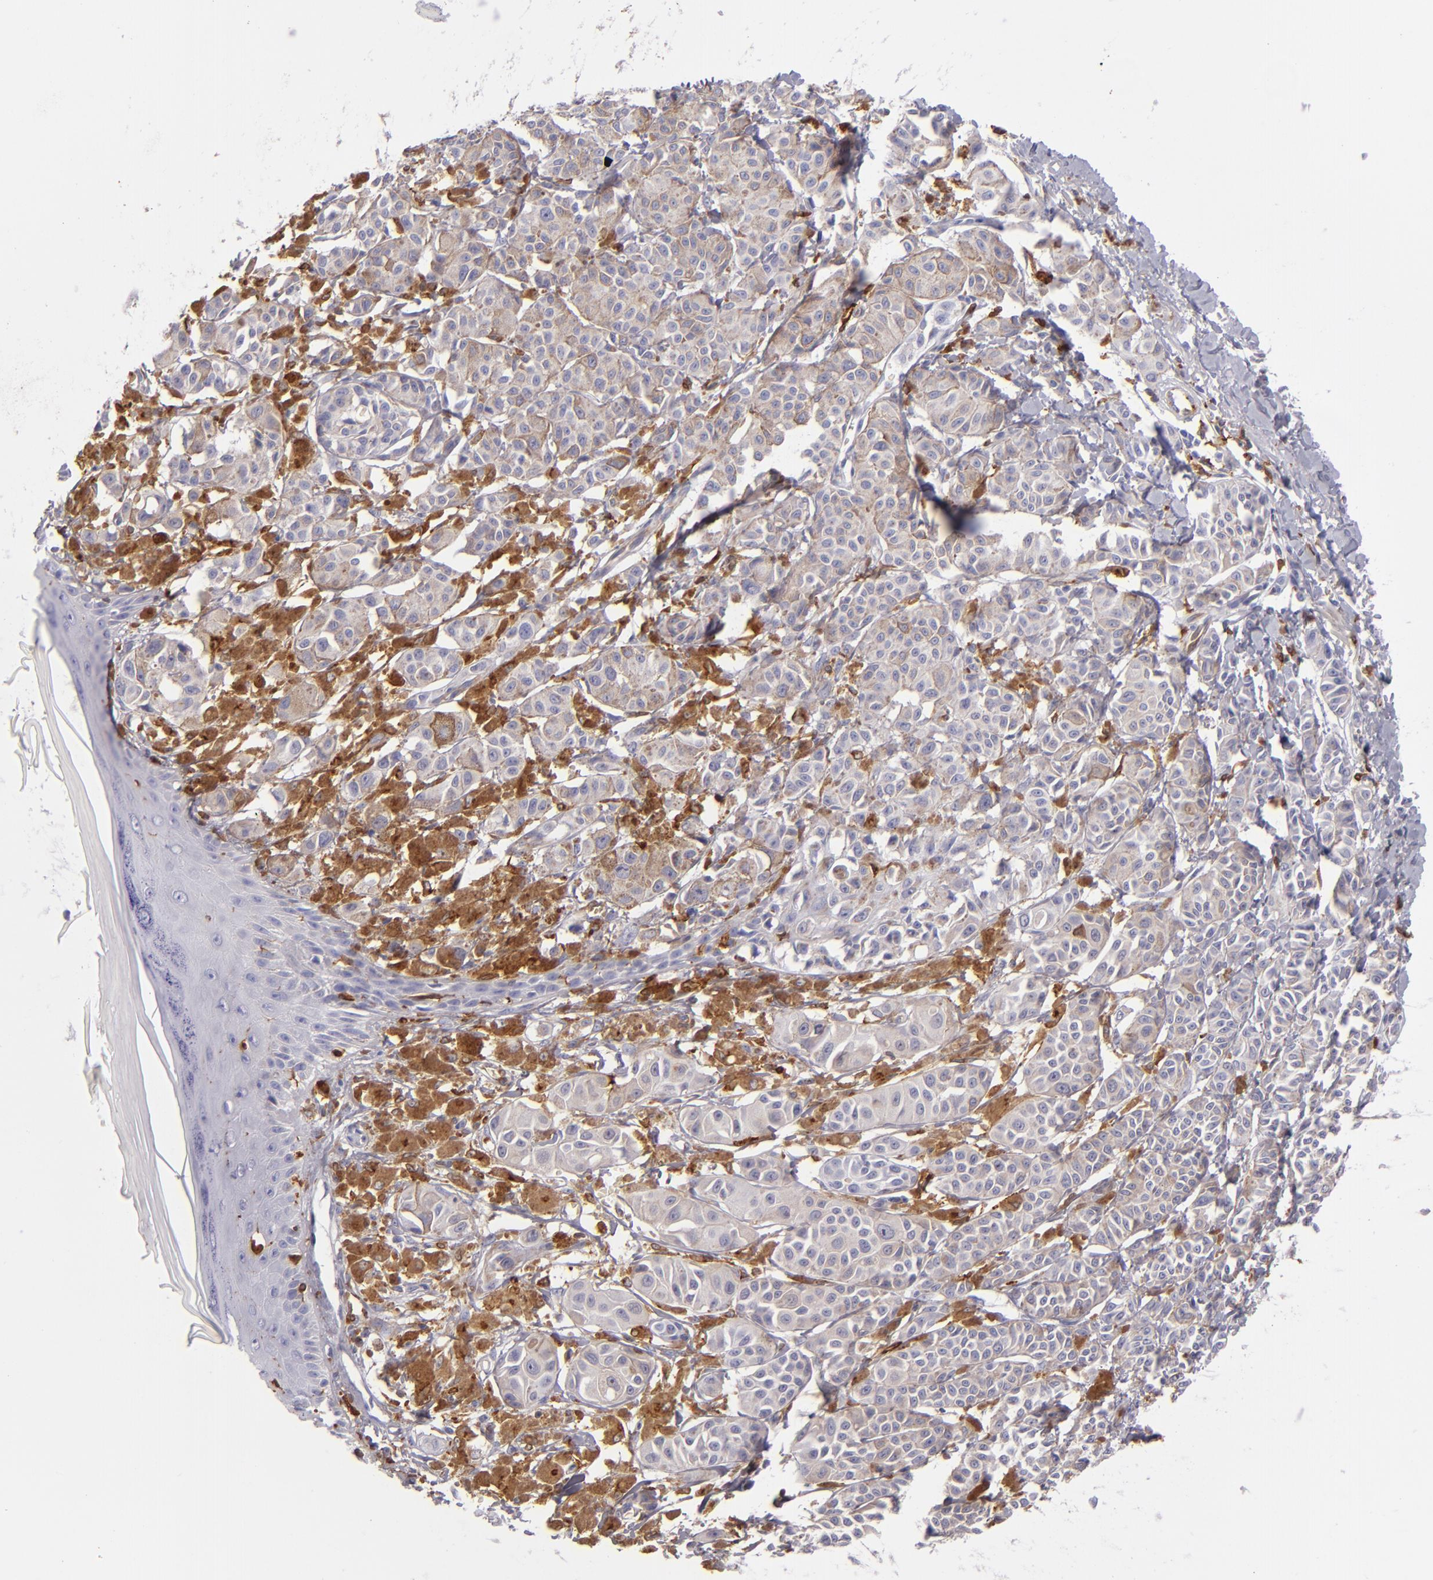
{"staining": {"intensity": "weak", "quantity": "25%-75%", "location": "cytoplasmic/membranous"}, "tissue": "melanoma", "cell_type": "Tumor cells", "image_type": "cancer", "snomed": [{"axis": "morphology", "description": "Malignant melanoma, NOS"}, {"axis": "topography", "description": "Skin"}], "caption": "A micrograph showing weak cytoplasmic/membranous positivity in approximately 25%-75% of tumor cells in melanoma, as visualized by brown immunohistochemical staining.", "gene": "CD74", "patient": {"sex": "male", "age": 76}}